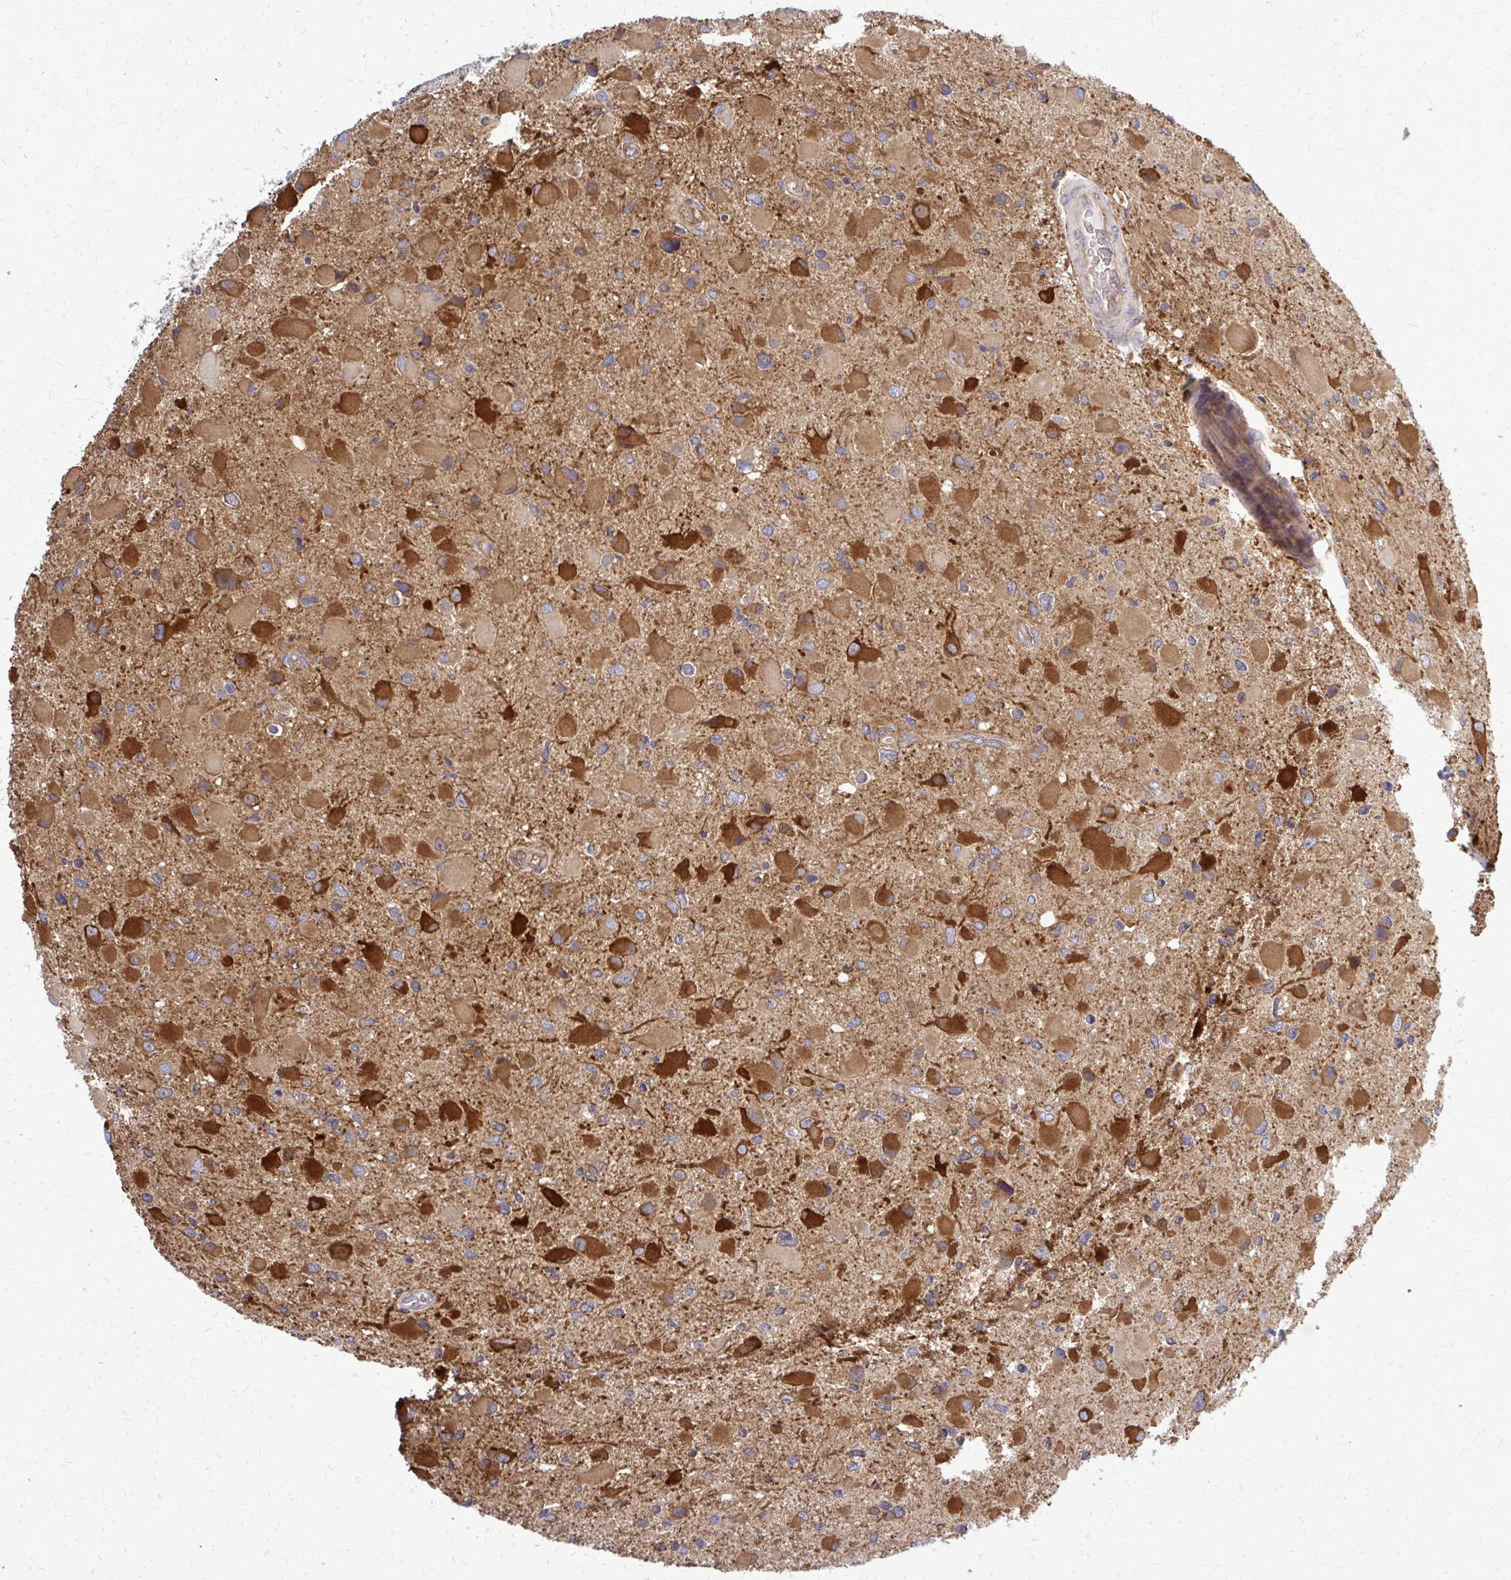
{"staining": {"intensity": "strong", "quantity": ">75%", "location": "cytoplasmic/membranous"}, "tissue": "glioma", "cell_type": "Tumor cells", "image_type": "cancer", "snomed": [{"axis": "morphology", "description": "Glioma, malignant, Low grade"}, {"axis": "topography", "description": "Brain"}], "caption": "Strong cytoplasmic/membranous protein expression is present in about >75% of tumor cells in glioma.", "gene": "PDK4", "patient": {"sex": "female", "age": 32}}